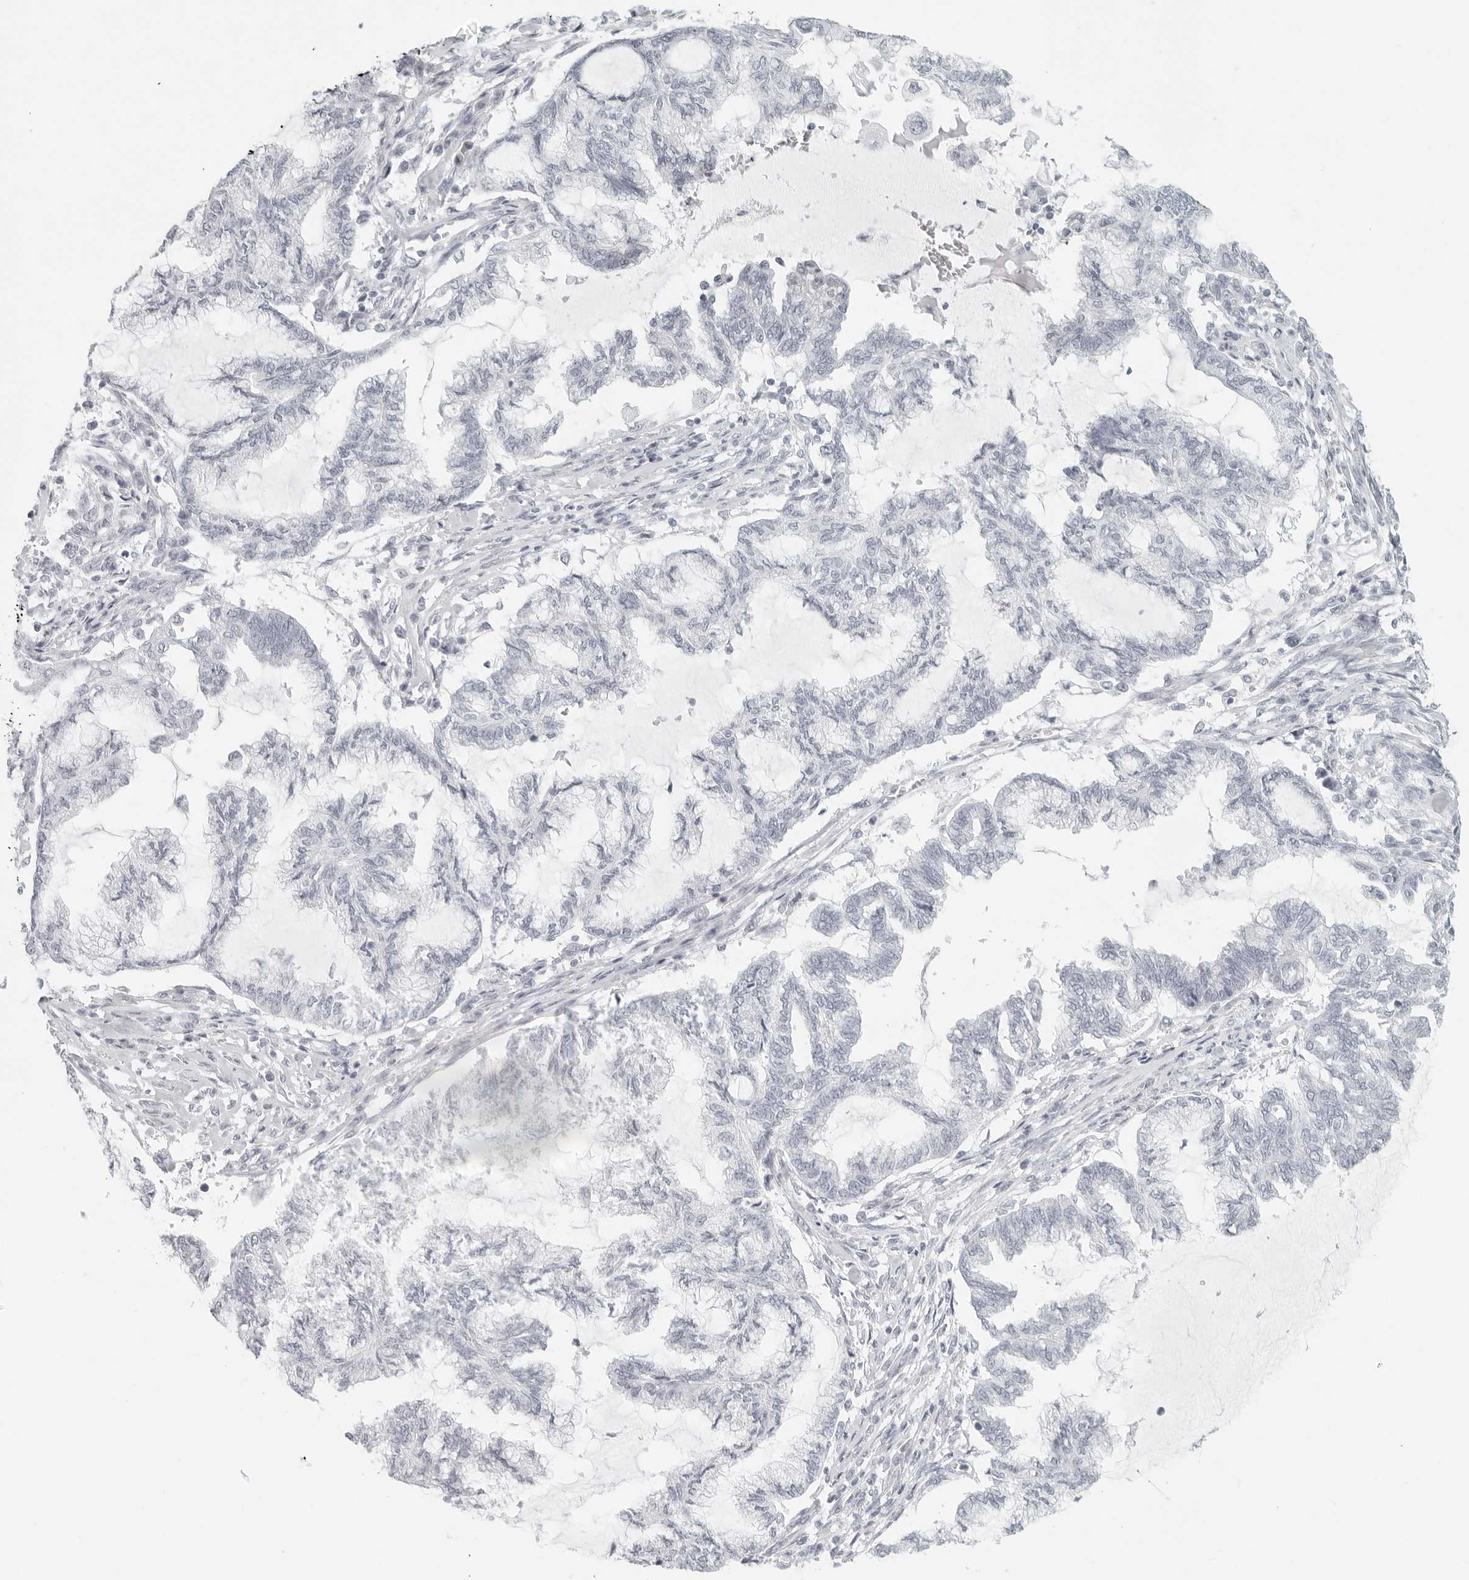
{"staining": {"intensity": "negative", "quantity": "none", "location": "none"}, "tissue": "endometrial cancer", "cell_type": "Tumor cells", "image_type": "cancer", "snomed": [{"axis": "morphology", "description": "Adenocarcinoma, NOS"}, {"axis": "topography", "description": "Endometrium"}], "caption": "A high-resolution image shows immunohistochemistry staining of endometrial cancer (adenocarcinoma), which demonstrates no significant positivity in tumor cells.", "gene": "RPS6KC1", "patient": {"sex": "female", "age": 86}}